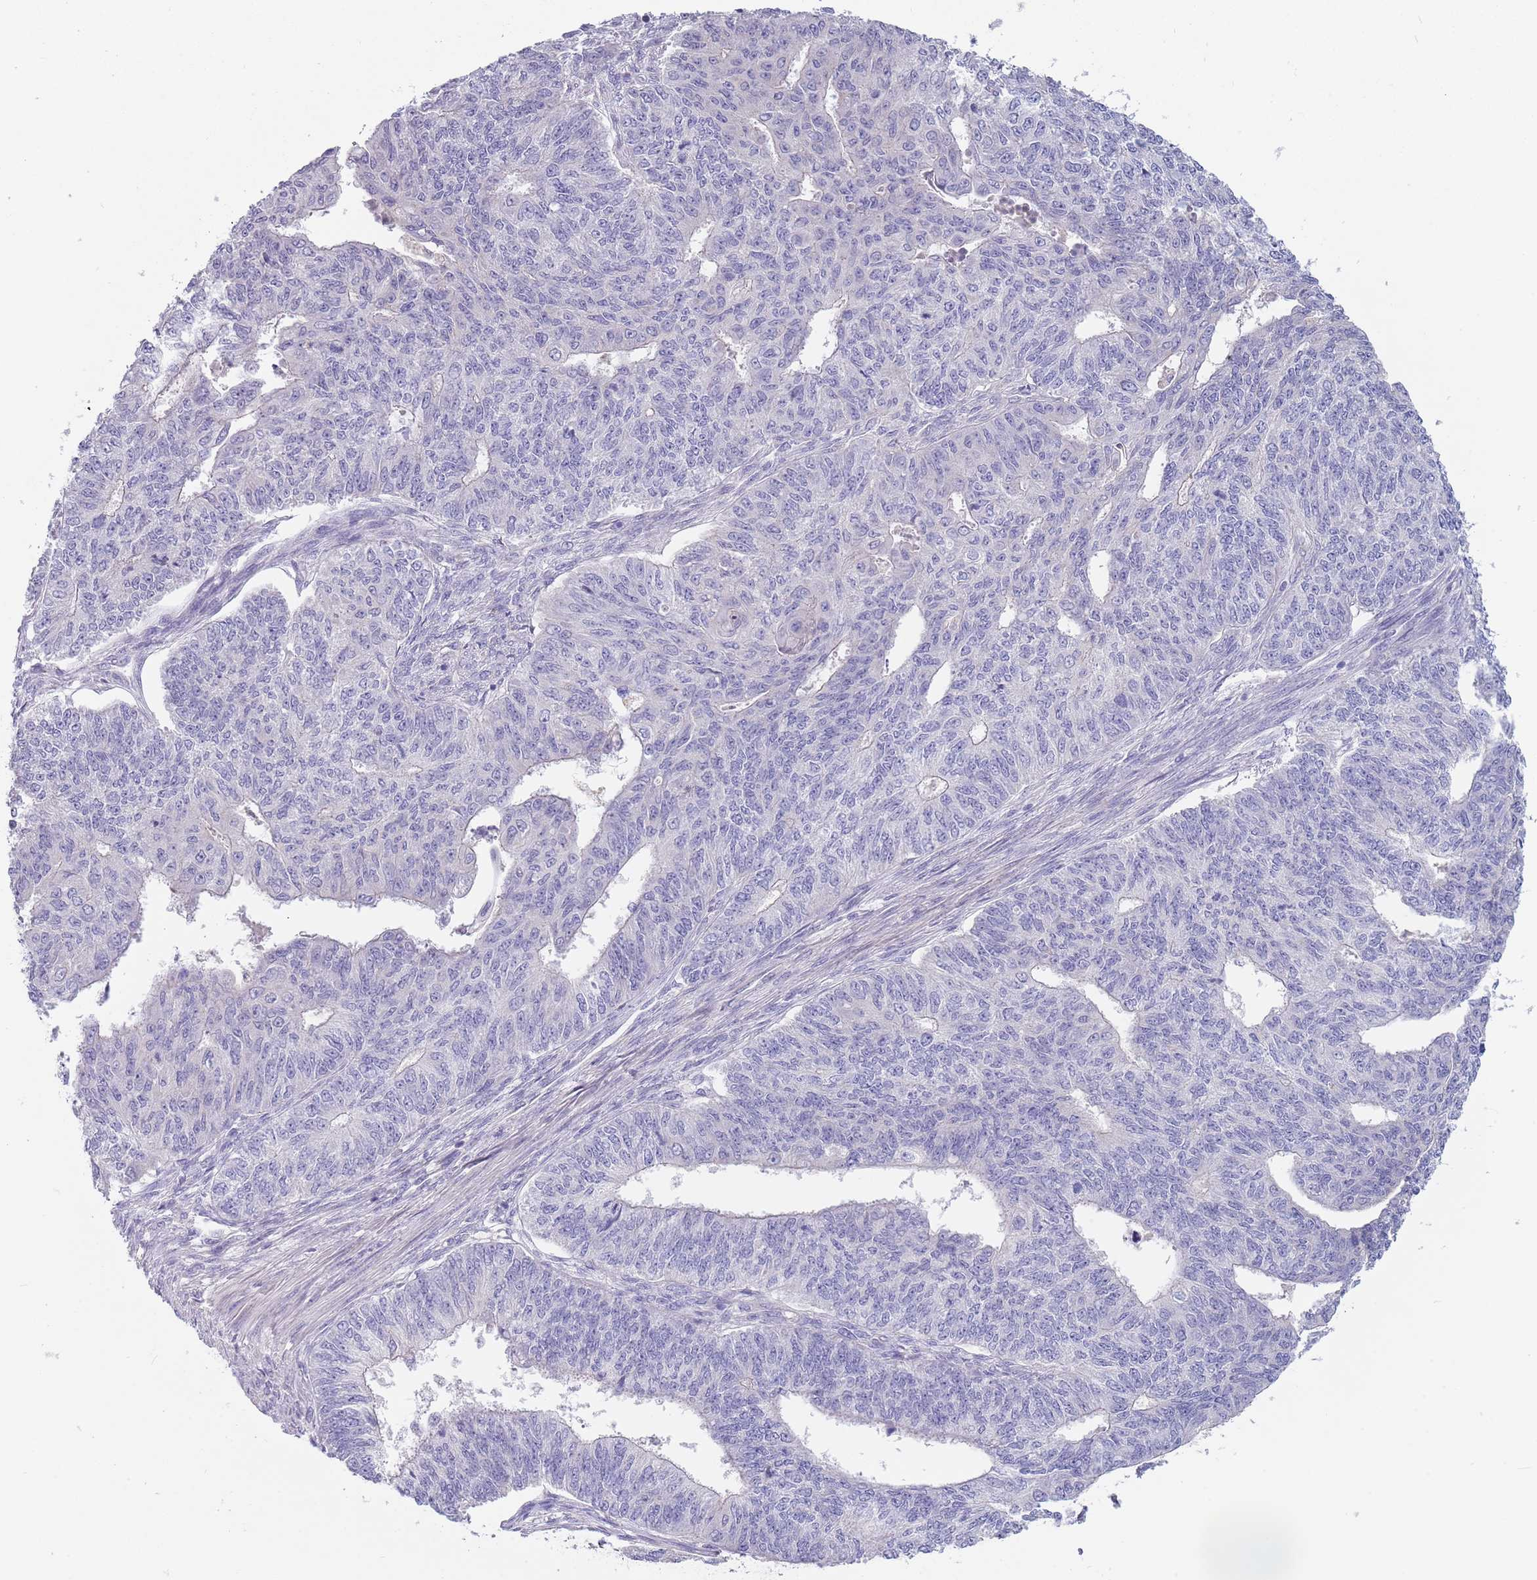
{"staining": {"intensity": "negative", "quantity": "none", "location": "none"}, "tissue": "endometrial cancer", "cell_type": "Tumor cells", "image_type": "cancer", "snomed": [{"axis": "morphology", "description": "Adenocarcinoma, NOS"}, {"axis": "topography", "description": "Endometrium"}], "caption": "There is no significant expression in tumor cells of endometrial cancer. (Brightfield microscopy of DAB (3,3'-diaminobenzidine) immunohistochemistry (IHC) at high magnification).", "gene": "MAN1C1", "patient": {"sex": "female", "age": 32}}